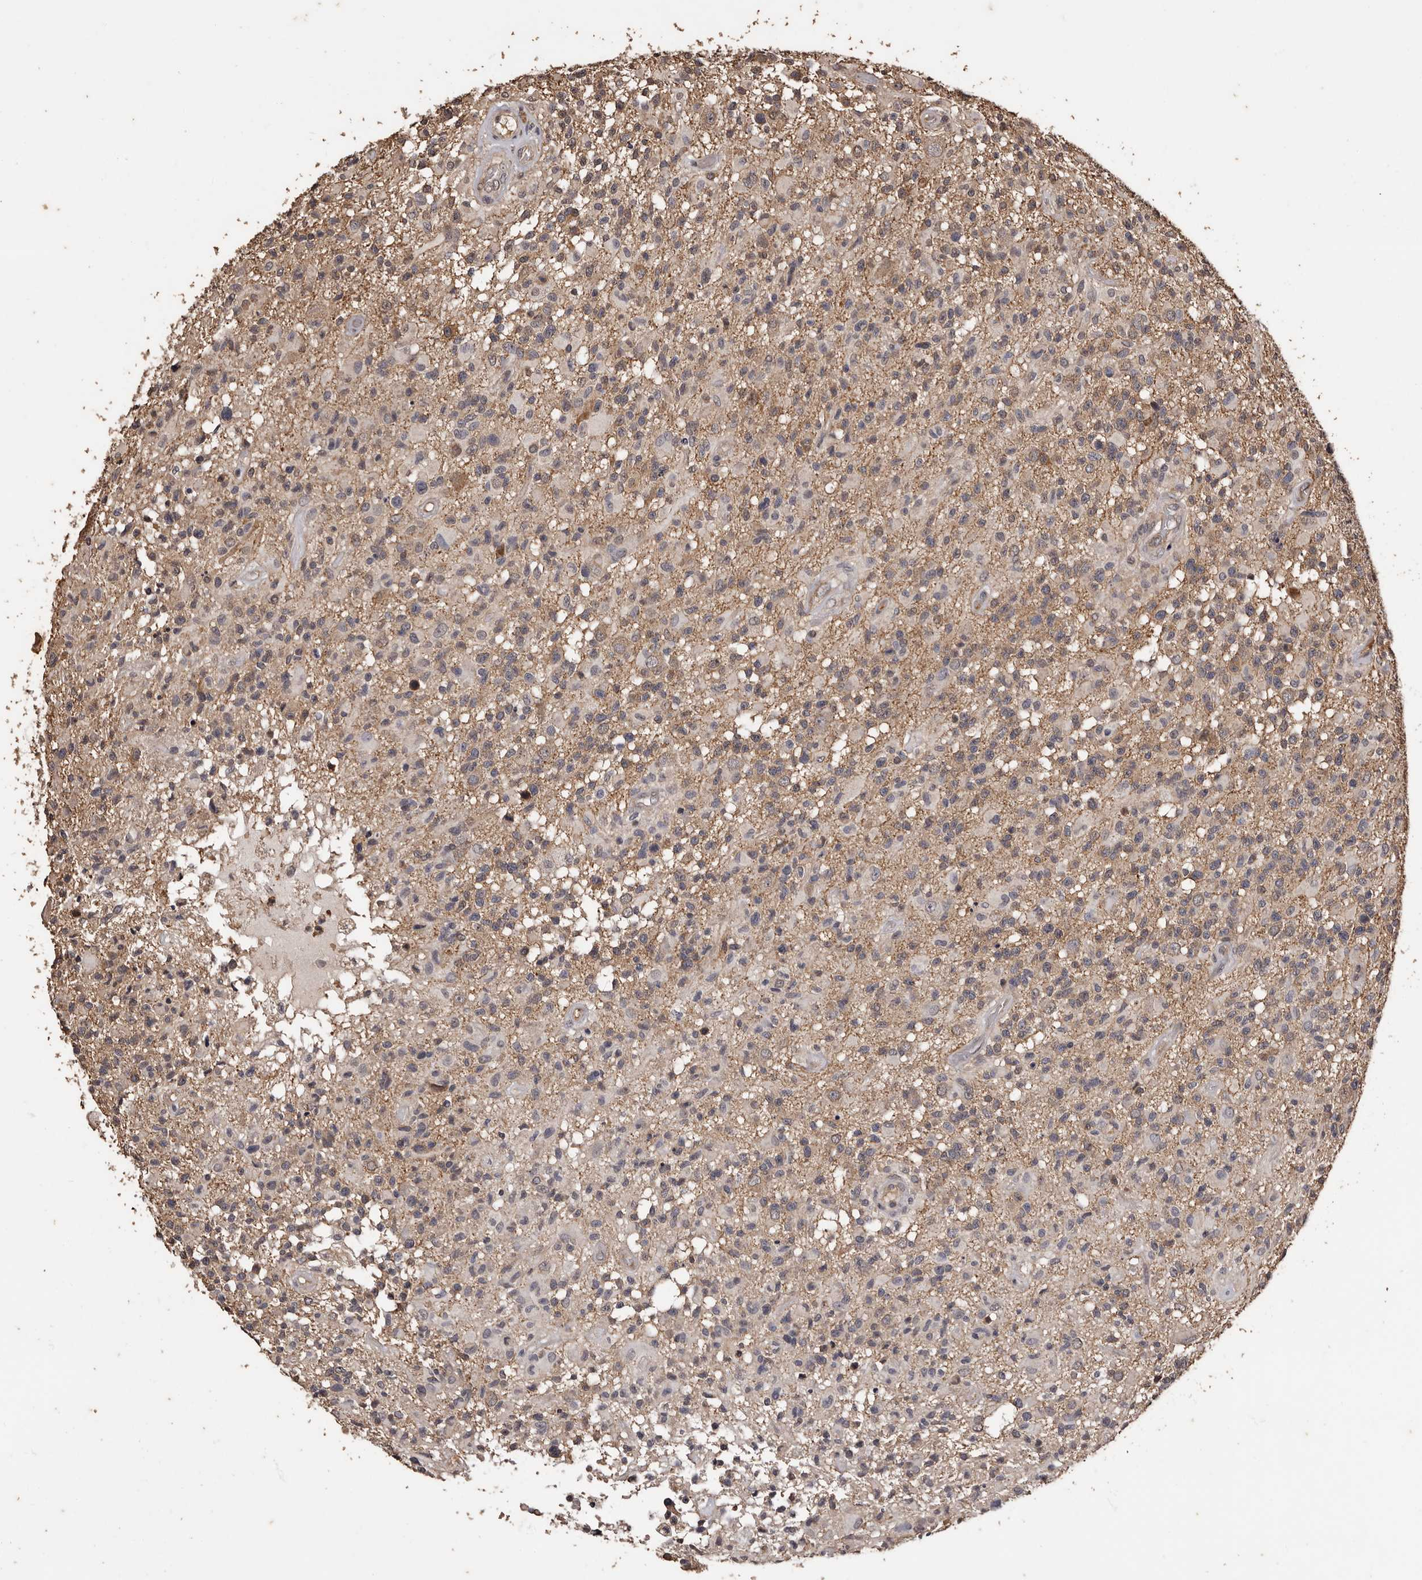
{"staining": {"intensity": "weak", "quantity": ">75%", "location": "cytoplasmic/membranous"}, "tissue": "glioma", "cell_type": "Tumor cells", "image_type": "cancer", "snomed": [{"axis": "morphology", "description": "Glioma, malignant, High grade"}, {"axis": "morphology", "description": "Glioblastoma, NOS"}, {"axis": "topography", "description": "Brain"}], "caption": "Immunohistochemistry of human malignant glioma (high-grade) exhibits low levels of weak cytoplasmic/membranous staining in approximately >75% of tumor cells.", "gene": "NAV1", "patient": {"sex": "male", "age": 60}}